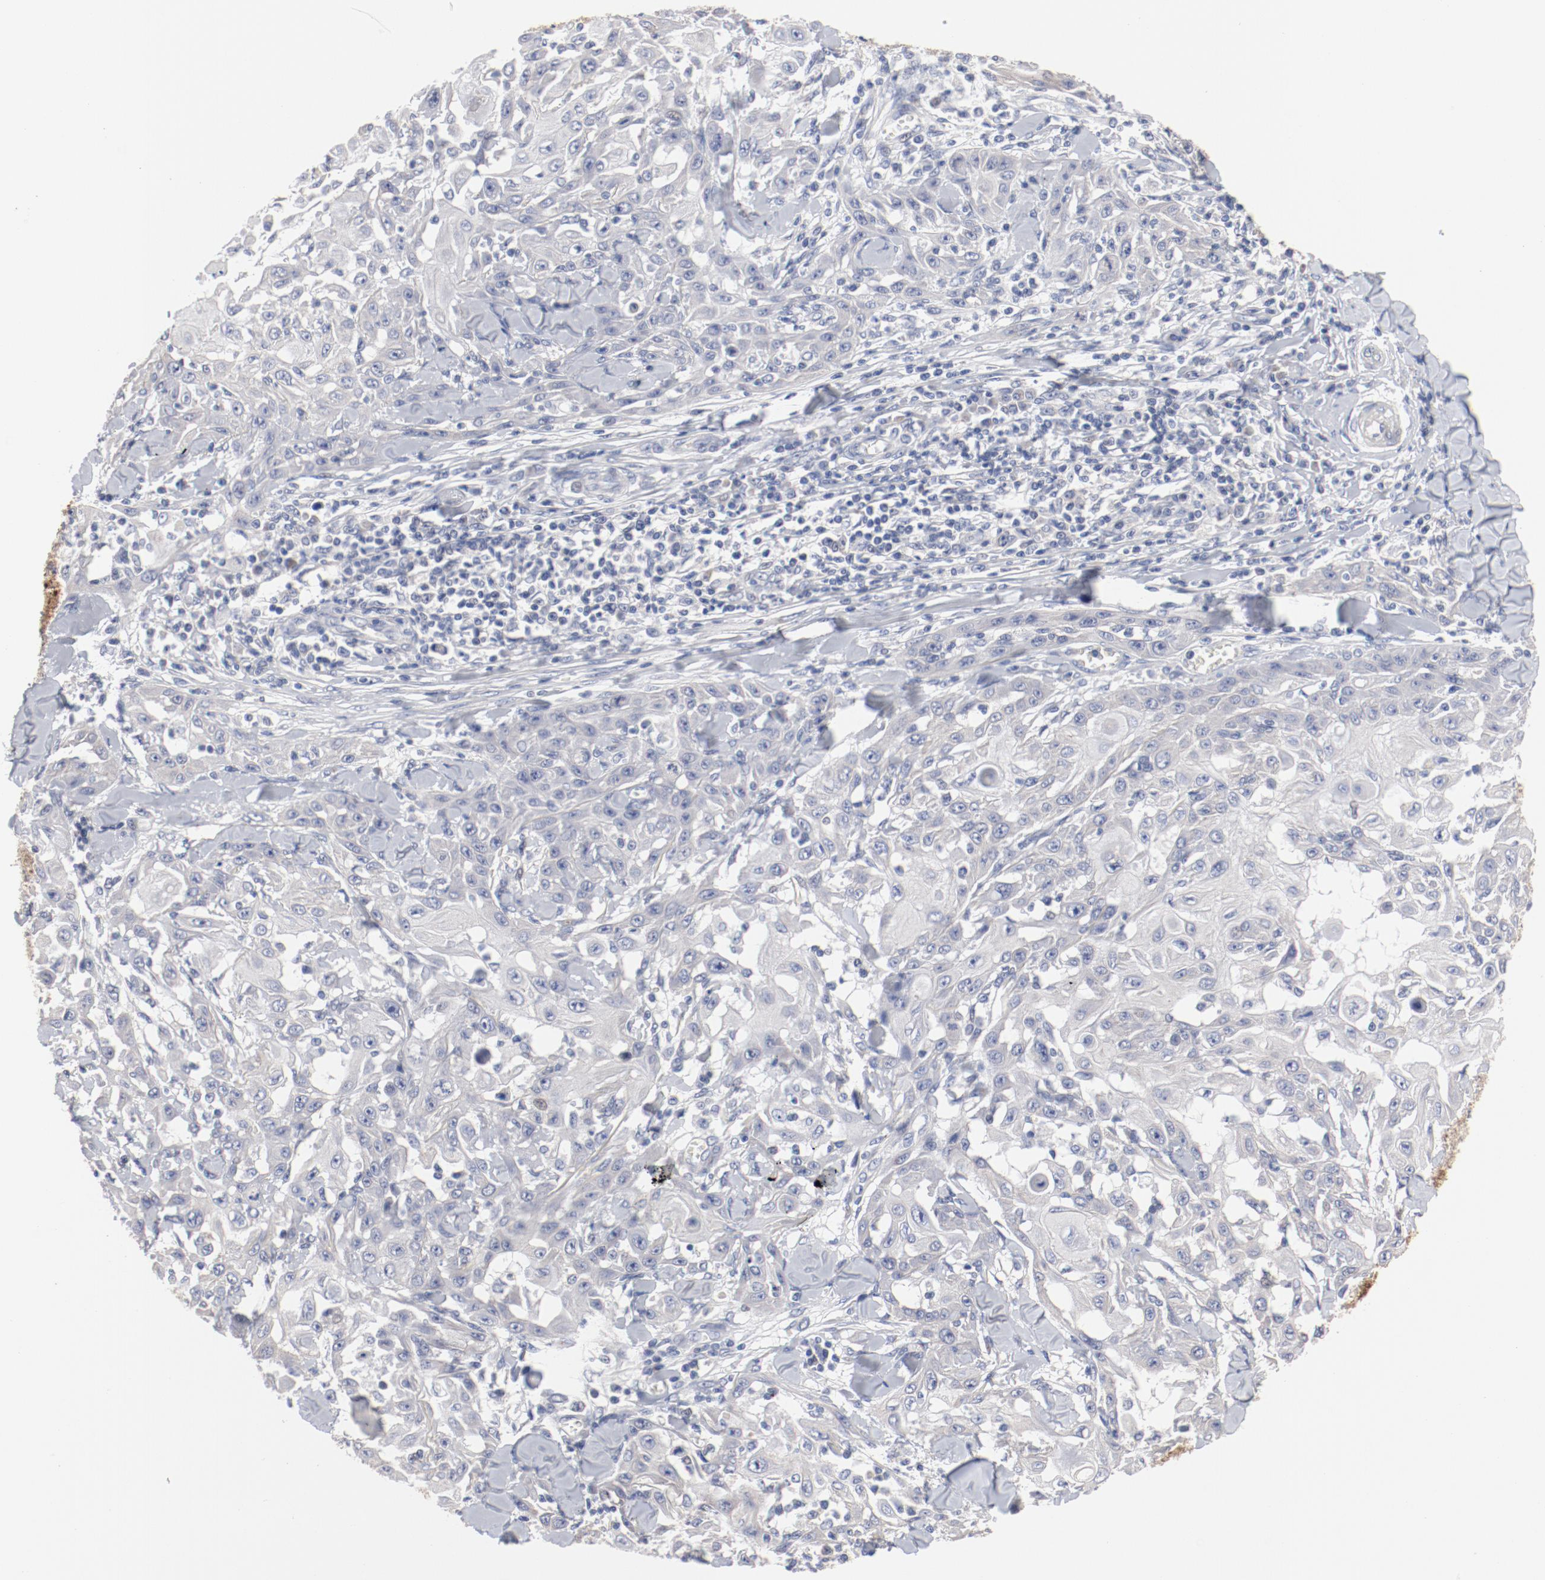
{"staining": {"intensity": "negative", "quantity": "none", "location": "none"}, "tissue": "skin cancer", "cell_type": "Tumor cells", "image_type": "cancer", "snomed": [{"axis": "morphology", "description": "Squamous cell carcinoma, NOS"}, {"axis": "topography", "description": "Skin"}], "caption": "High power microscopy image of an immunohistochemistry (IHC) image of skin squamous cell carcinoma, revealing no significant positivity in tumor cells. (DAB (3,3'-diaminobenzidine) immunohistochemistry visualized using brightfield microscopy, high magnification).", "gene": "GPR143", "patient": {"sex": "male", "age": 24}}